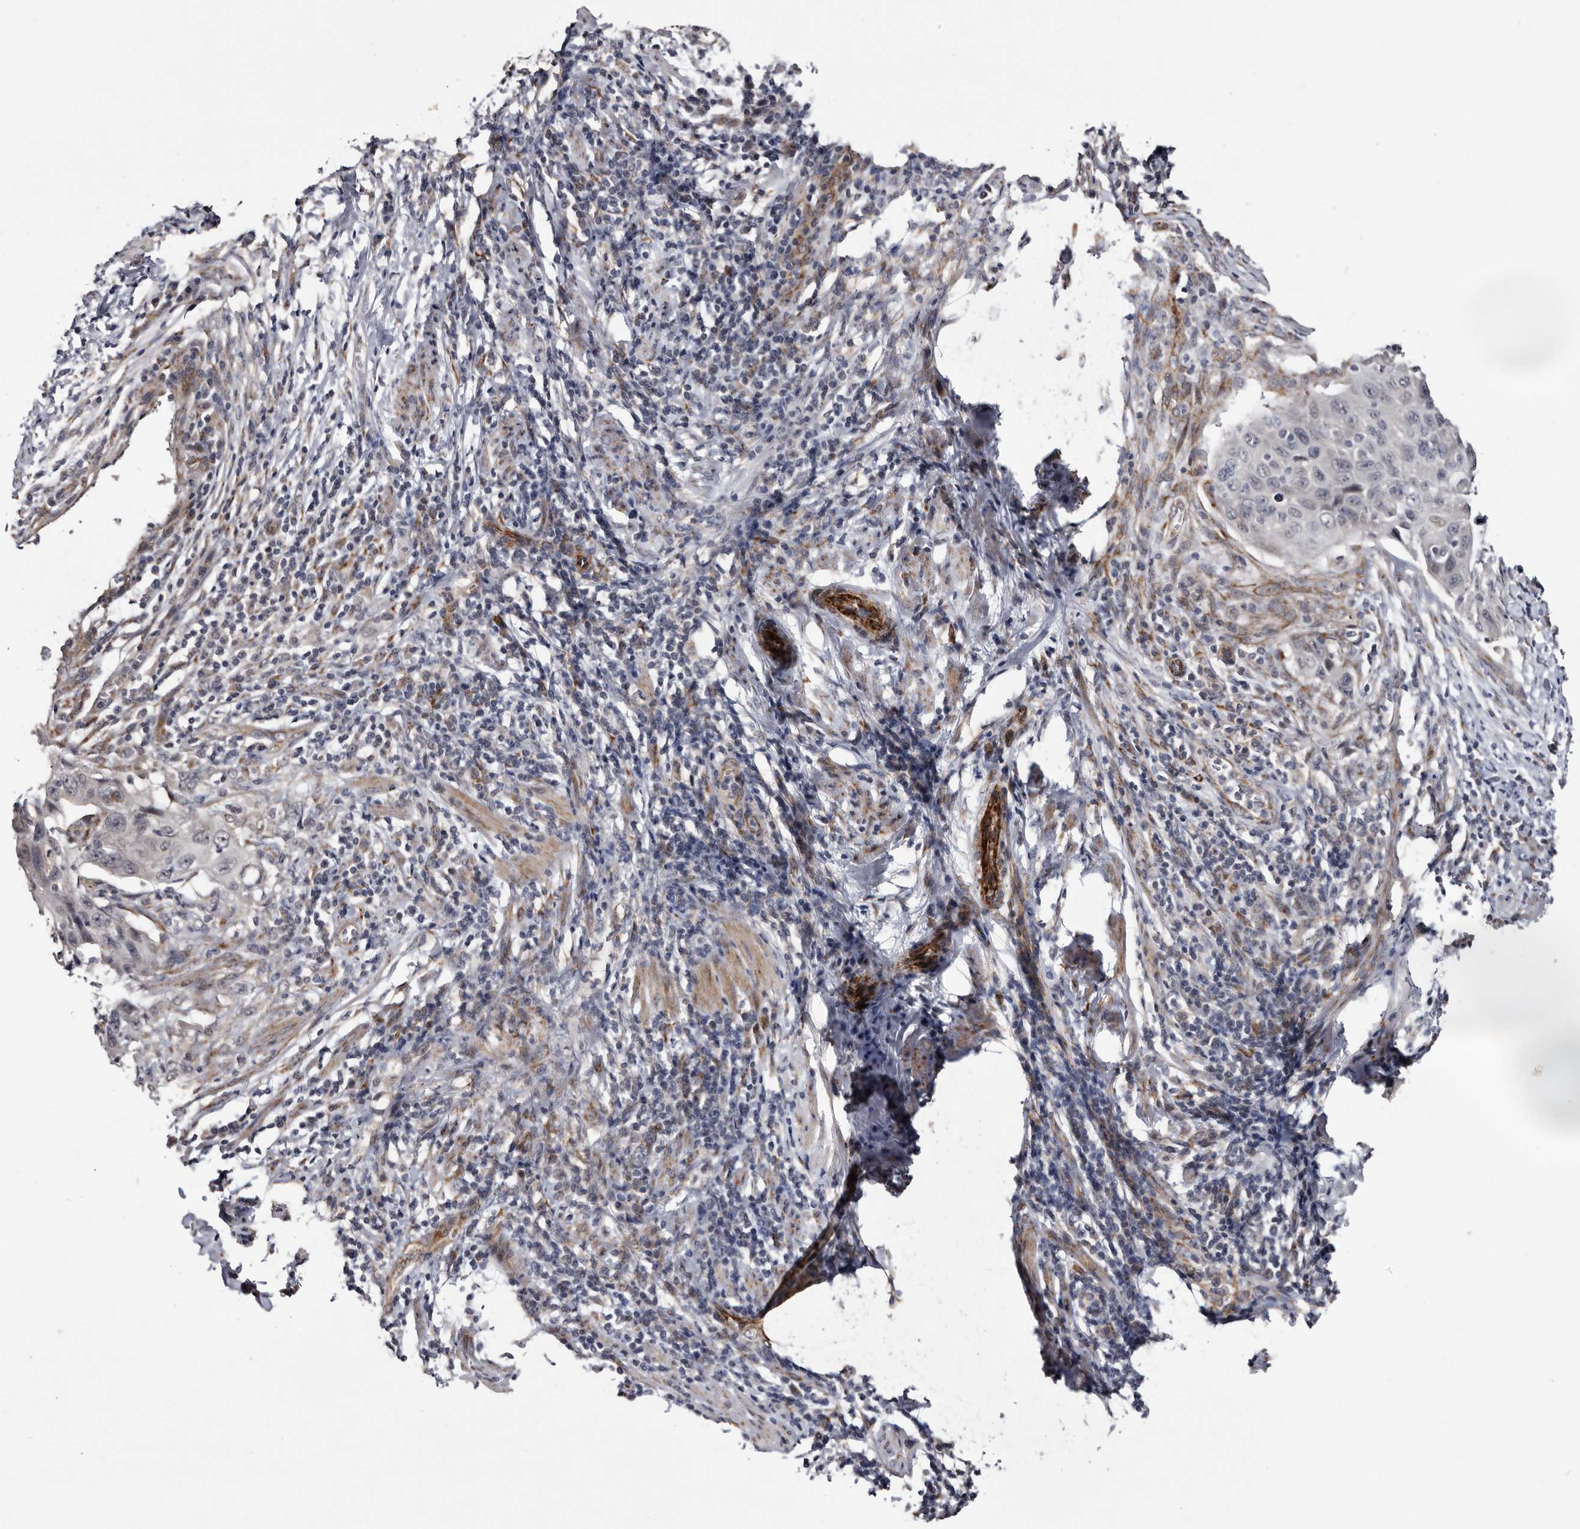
{"staining": {"intensity": "negative", "quantity": "none", "location": "none"}, "tissue": "cervical cancer", "cell_type": "Tumor cells", "image_type": "cancer", "snomed": [{"axis": "morphology", "description": "Squamous cell carcinoma, NOS"}, {"axis": "topography", "description": "Cervix"}], "caption": "Protein analysis of cervical cancer (squamous cell carcinoma) reveals no significant expression in tumor cells.", "gene": "ARMCX2", "patient": {"sex": "female", "age": 53}}